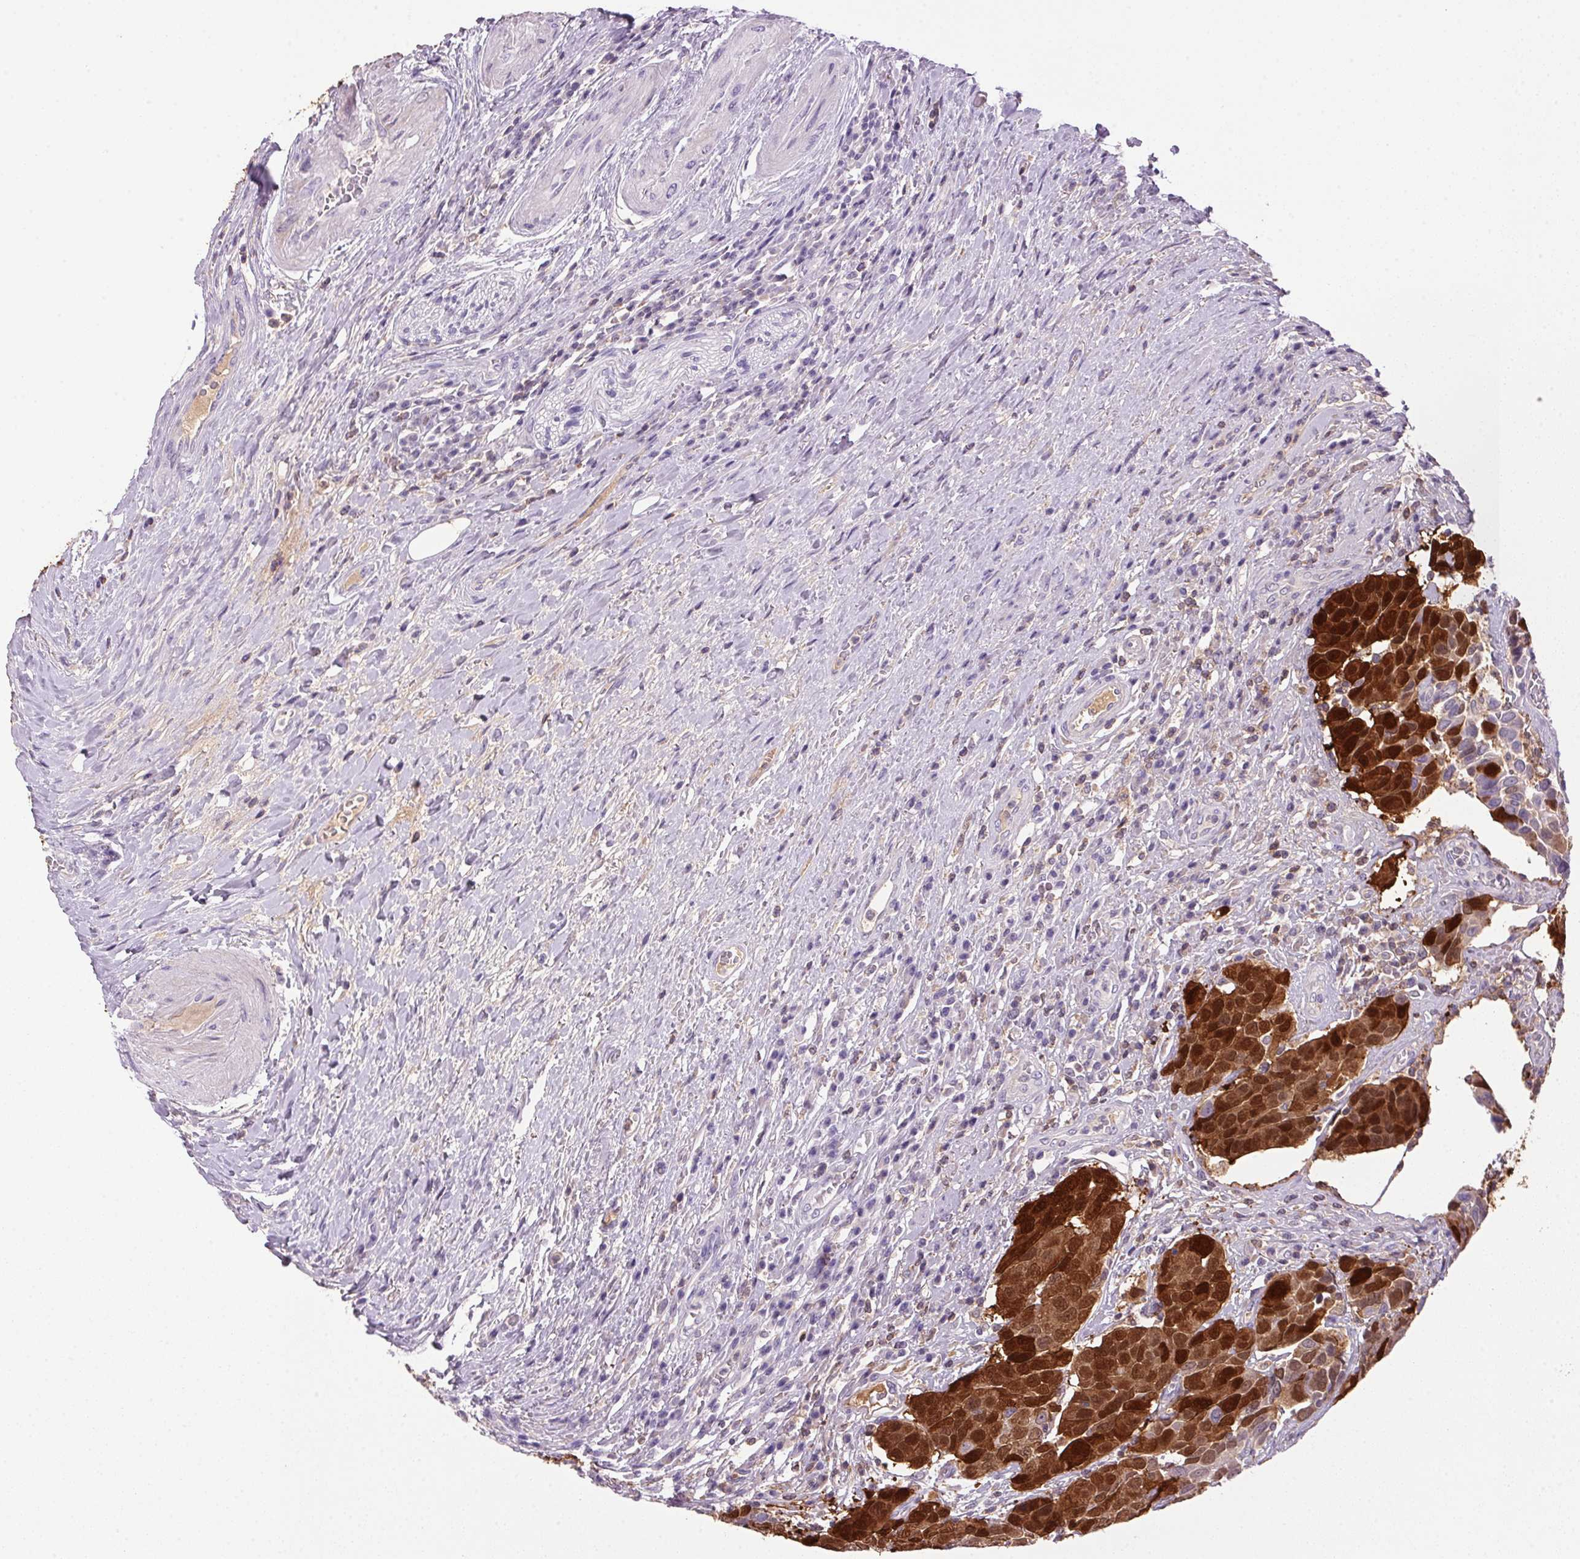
{"staining": {"intensity": "strong", "quantity": ">75%", "location": "cytoplasmic/membranous,nuclear"}, "tissue": "urothelial cancer", "cell_type": "Tumor cells", "image_type": "cancer", "snomed": [{"axis": "morphology", "description": "Urothelial carcinoma, High grade"}, {"axis": "topography", "description": "Urinary bladder"}], "caption": "There is high levels of strong cytoplasmic/membranous and nuclear staining in tumor cells of urothelial cancer, as demonstrated by immunohistochemical staining (brown color).", "gene": "S100A2", "patient": {"sex": "female", "age": 70}}